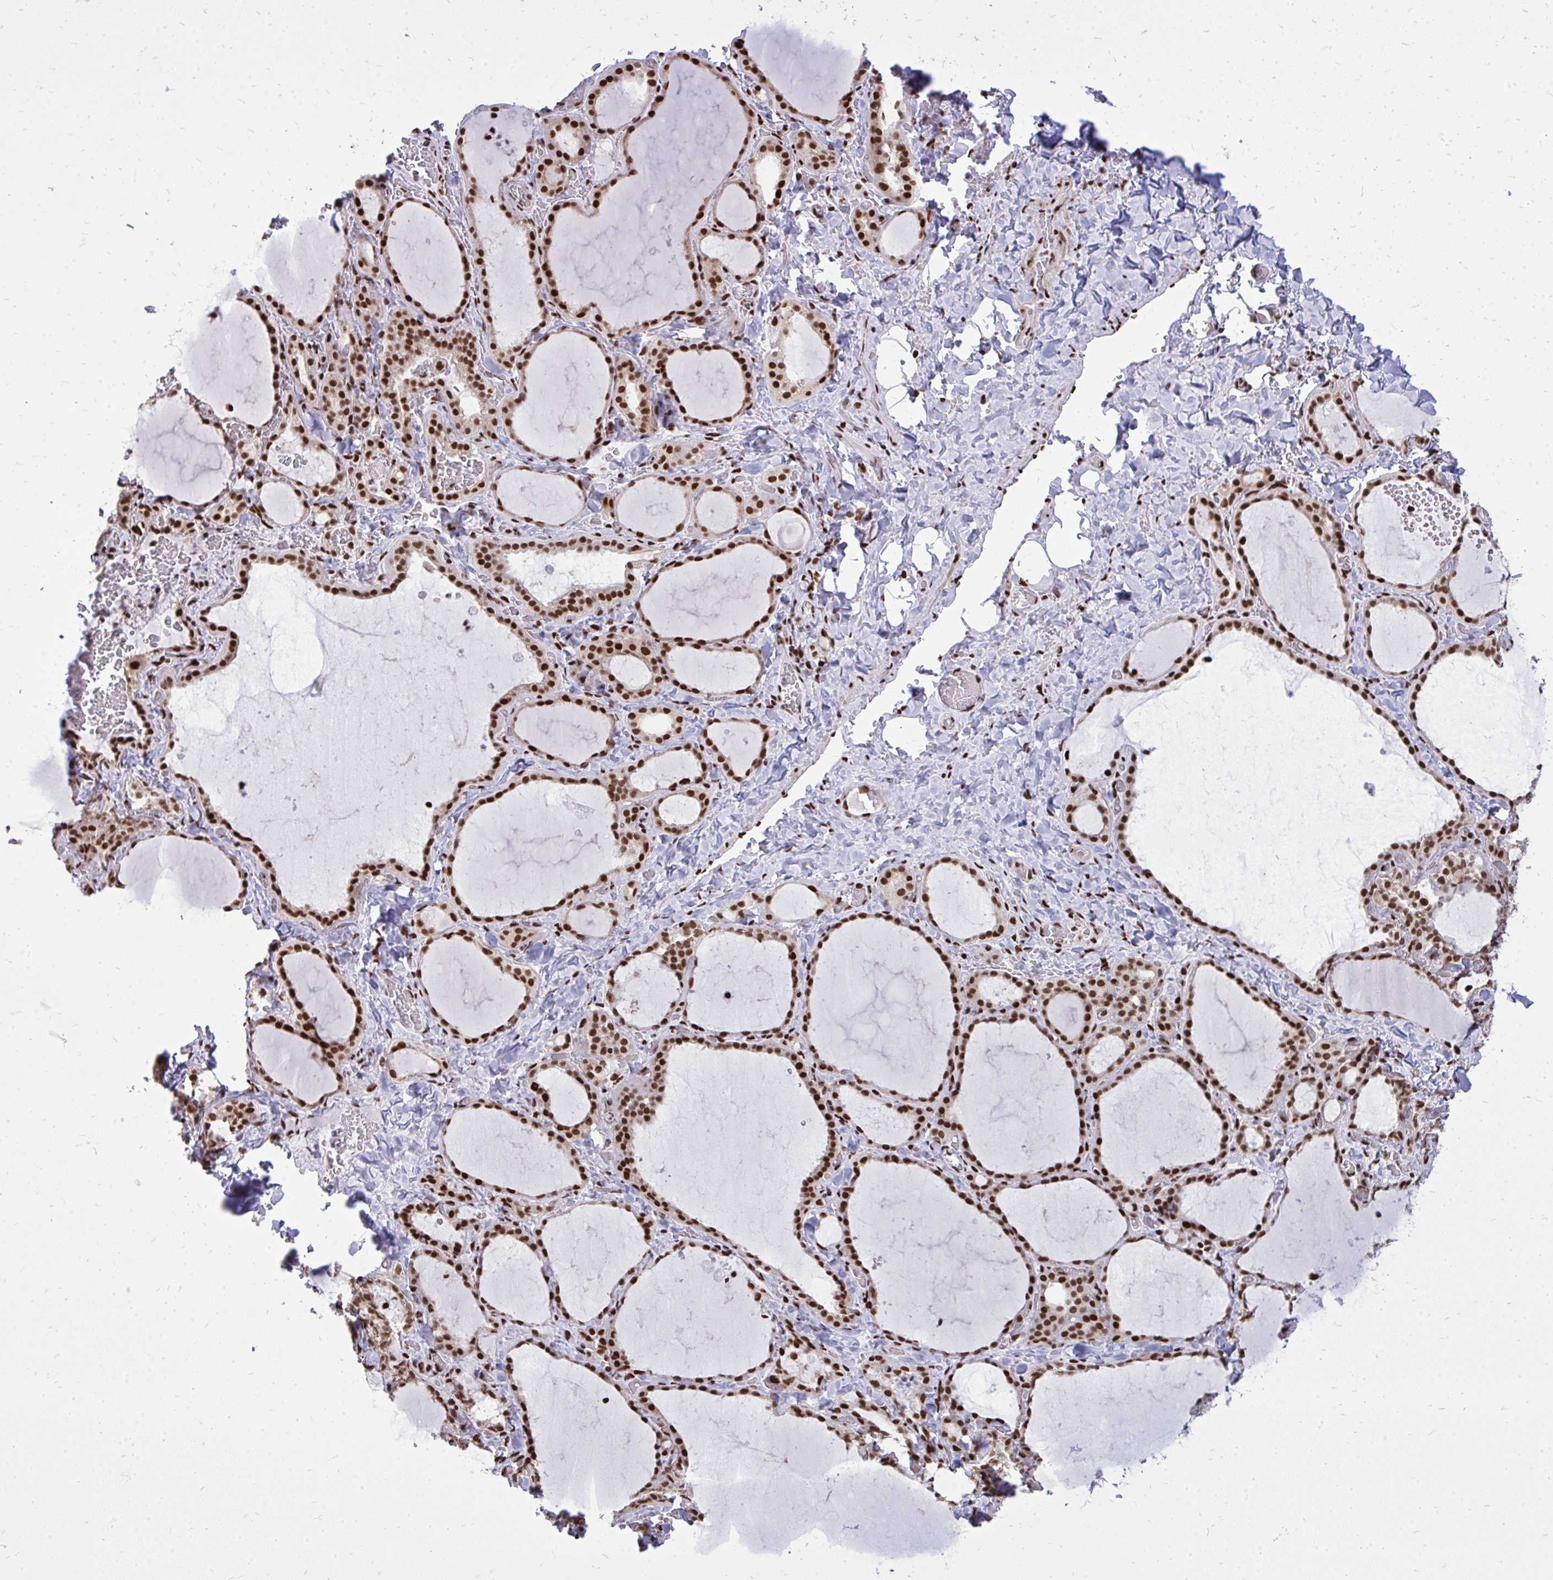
{"staining": {"intensity": "strong", "quantity": ">75%", "location": "nuclear"}, "tissue": "thyroid gland", "cell_type": "Glandular cells", "image_type": "normal", "snomed": [{"axis": "morphology", "description": "Normal tissue, NOS"}, {"axis": "topography", "description": "Thyroid gland"}], "caption": "Unremarkable thyroid gland was stained to show a protein in brown. There is high levels of strong nuclear expression in approximately >75% of glandular cells. Using DAB (3,3'-diaminobenzidine) (brown) and hematoxylin (blue) stains, captured at high magnification using brightfield microscopy.", "gene": "TBL1Y", "patient": {"sex": "female", "age": 22}}